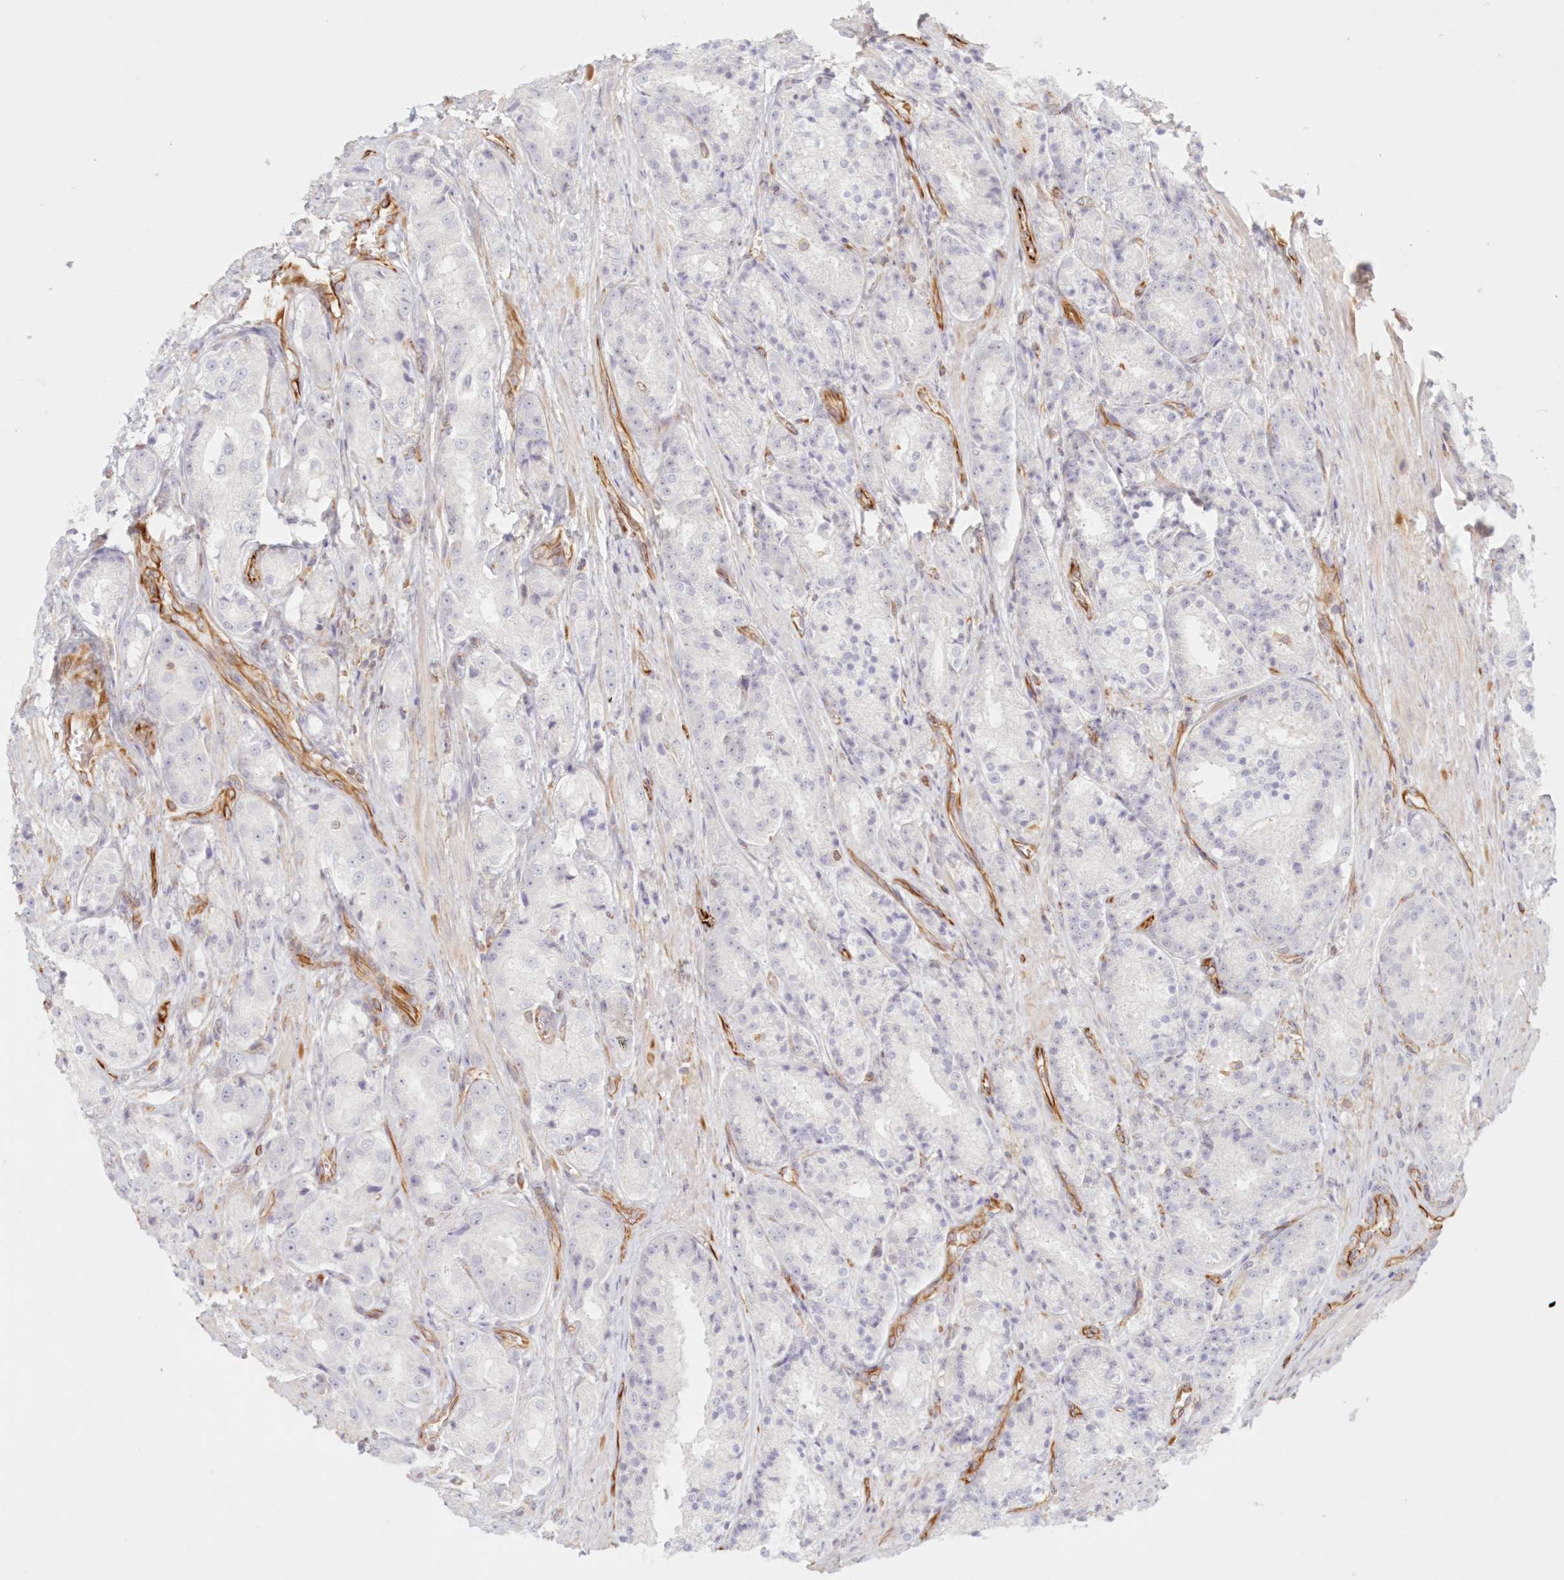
{"staining": {"intensity": "negative", "quantity": "none", "location": "none"}, "tissue": "prostate cancer", "cell_type": "Tumor cells", "image_type": "cancer", "snomed": [{"axis": "morphology", "description": "Adenocarcinoma, High grade"}, {"axis": "topography", "description": "Prostate"}], "caption": "This photomicrograph is of prostate adenocarcinoma (high-grade) stained with IHC to label a protein in brown with the nuclei are counter-stained blue. There is no staining in tumor cells.", "gene": "DMRTB1", "patient": {"sex": "male", "age": 60}}